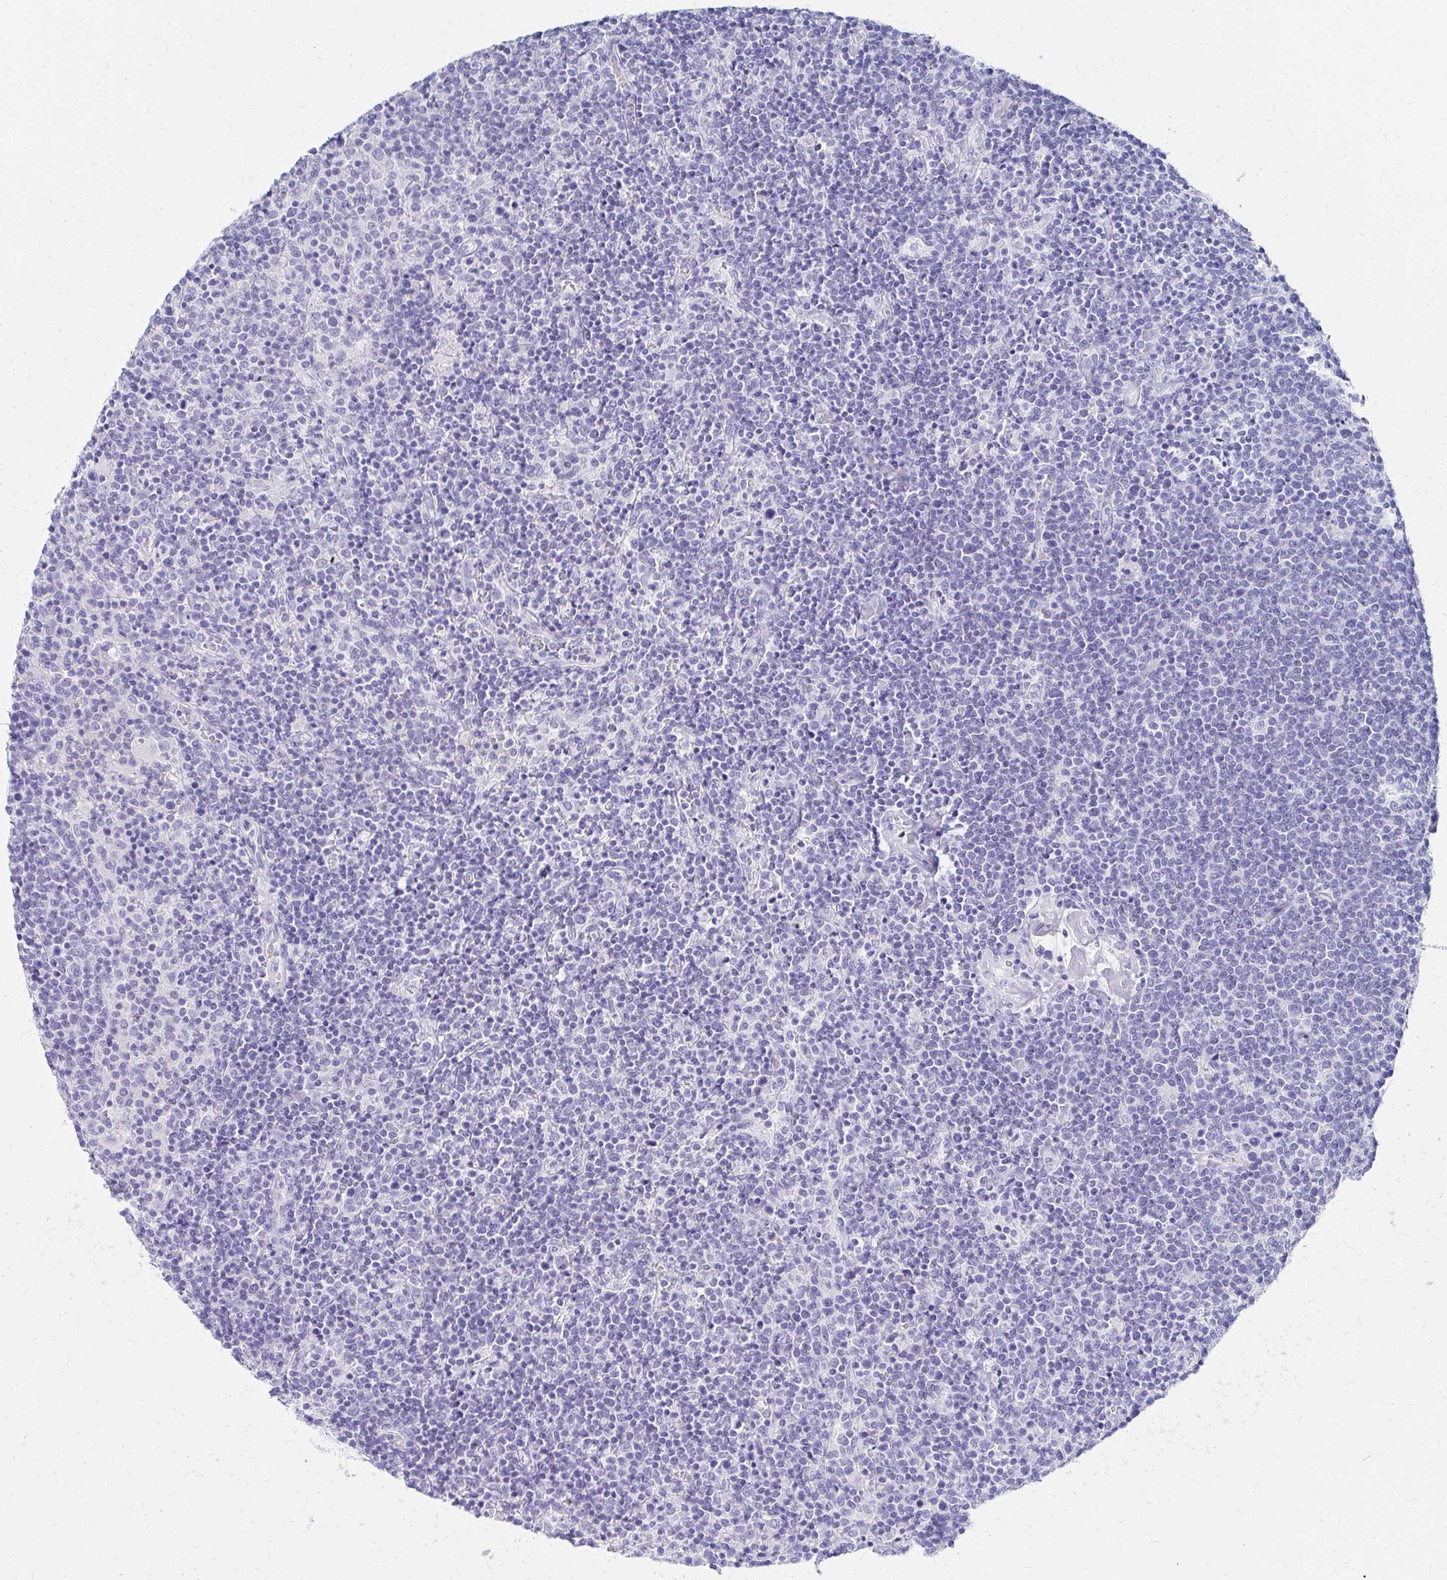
{"staining": {"intensity": "negative", "quantity": "none", "location": "none"}, "tissue": "lymphoma", "cell_type": "Tumor cells", "image_type": "cancer", "snomed": [{"axis": "morphology", "description": "Malignant lymphoma, non-Hodgkin's type, High grade"}, {"axis": "topography", "description": "Lymph node"}], "caption": "Protein analysis of high-grade malignant lymphoma, non-Hodgkin's type demonstrates no significant expression in tumor cells.", "gene": "DPEP3", "patient": {"sex": "male", "age": 61}}